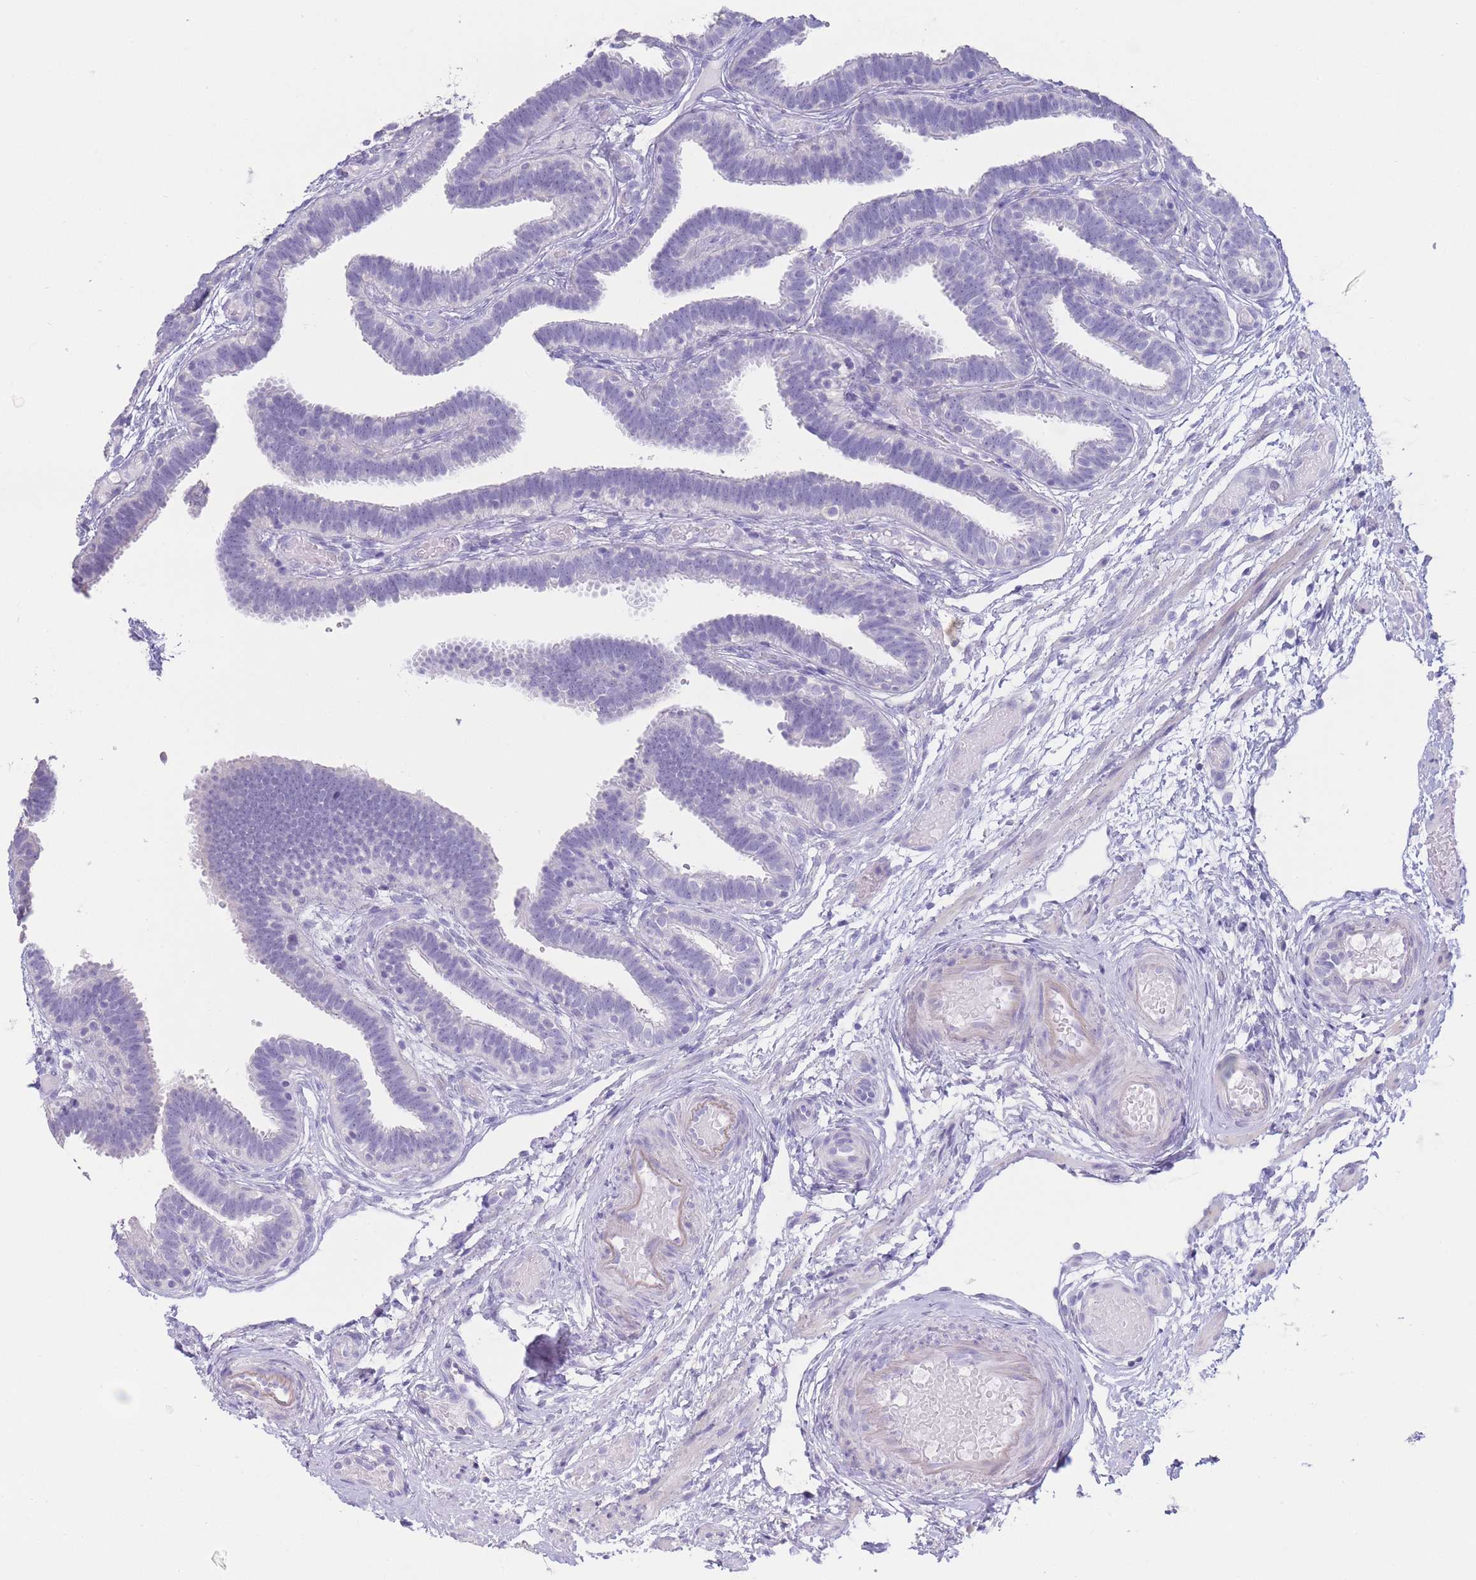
{"staining": {"intensity": "negative", "quantity": "none", "location": "none"}, "tissue": "fallopian tube", "cell_type": "Glandular cells", "image_type": "normal", "snomed": [{"axis": "morphology", "description": "Normal tissue, NOS"}, {"axis": "topography", "description": "Fallopian tube"}], "caption": "Immunohistochemistry (IHC) image of benign fallopian tube: human fallopian tube stained with DAB displays no significant protein expression in glandular cells.", "gene": "CD37", "patient": {"sex": "female", "age": 37}}